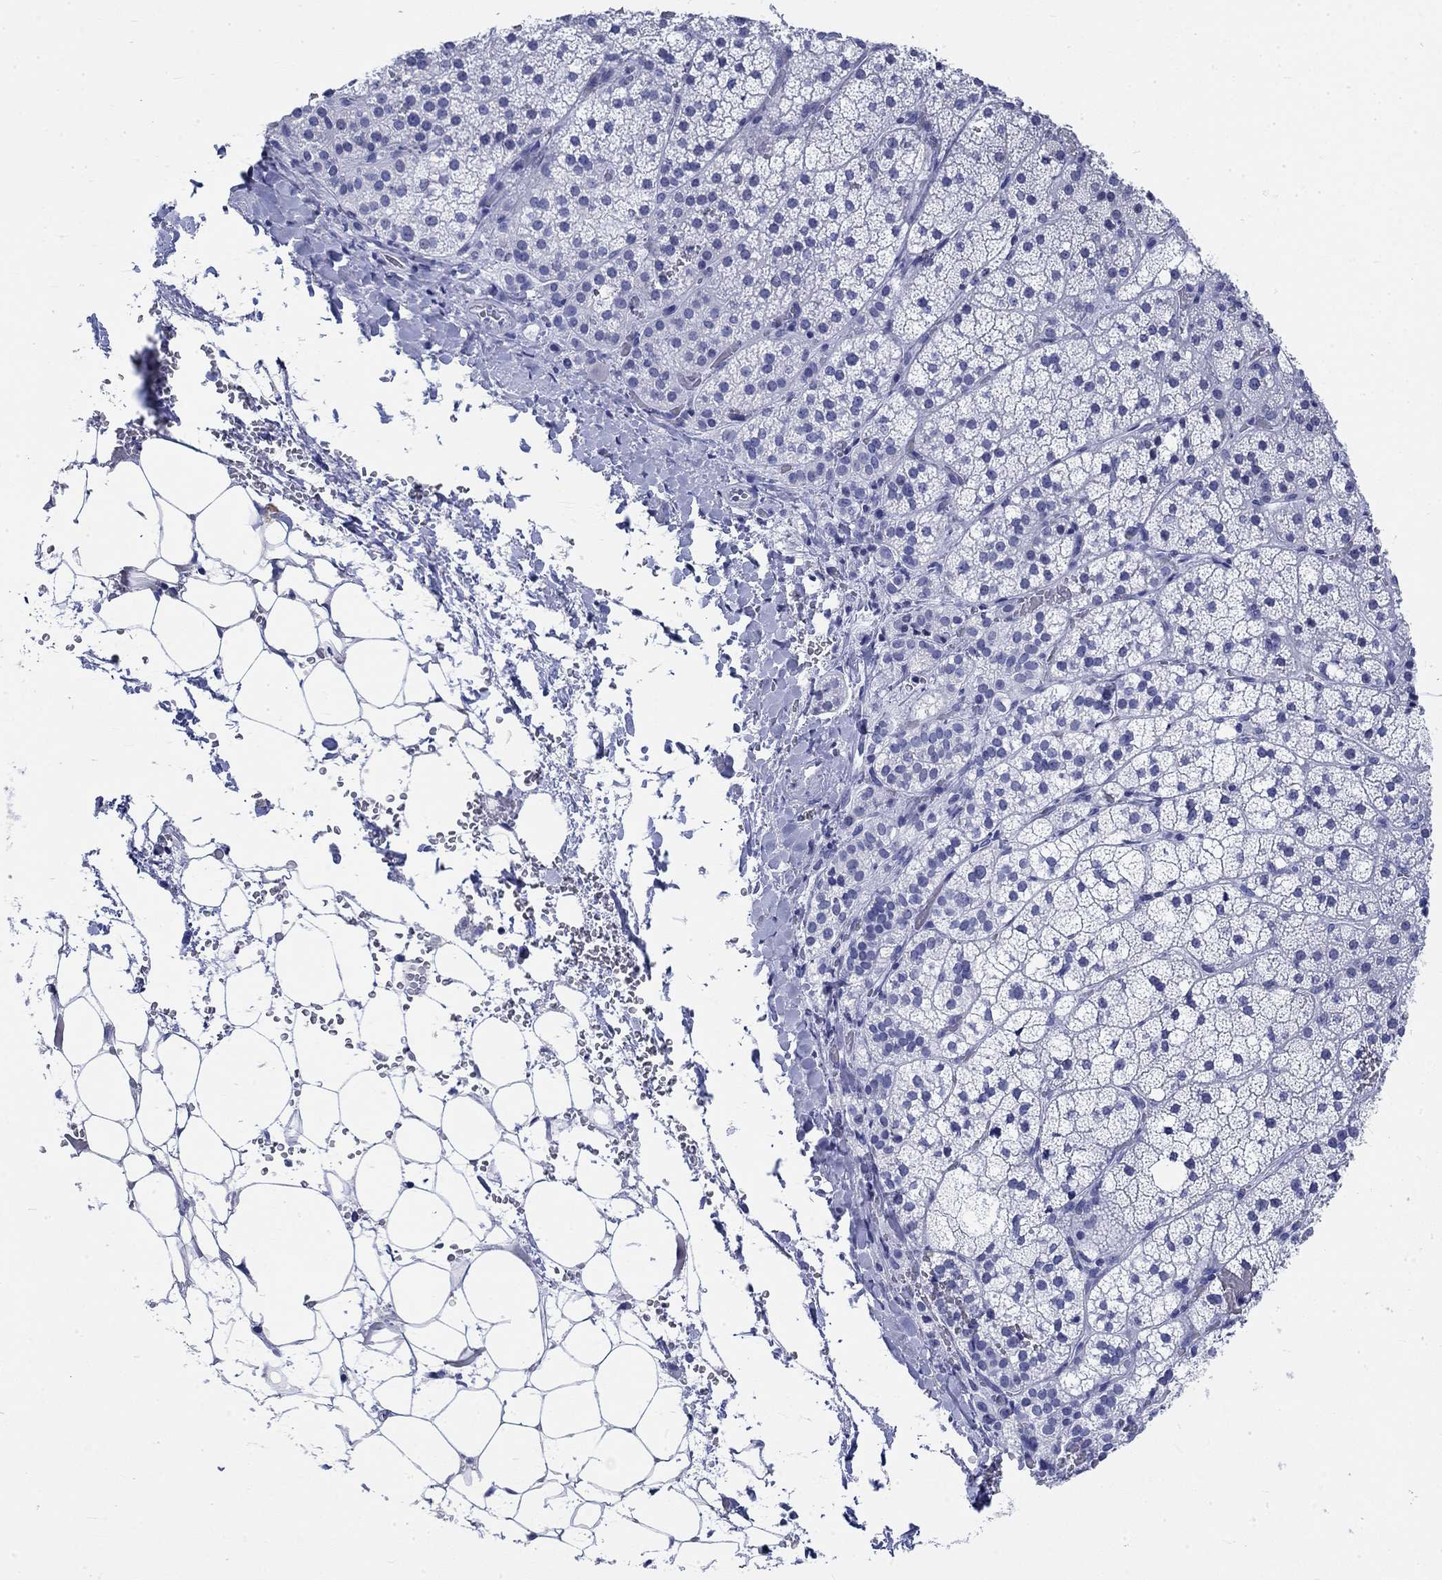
{"staining": {"intensity": "negative", "quantity": "none", "location": "none"}, "tissue": "adrenal gland", "cell_type": "Glandular cells", "image_type": "normal", "snomed": [{"axis": "morphology", "description": "Normal tissue, NOS"}, {"axis": "topography", "description": "Adrenal gland"}], "caption": "The immunohistochemistry (IHC) image has no significant staining in glandular cells of adrenal gland. The staining was performed using DAB to visualize the protein expression in brown, while the nuclei were stained in blue with hematoxylin (Magnification: 20x).", "gene": "KRT76", "patient": {"sex": "male", "age": 53}}